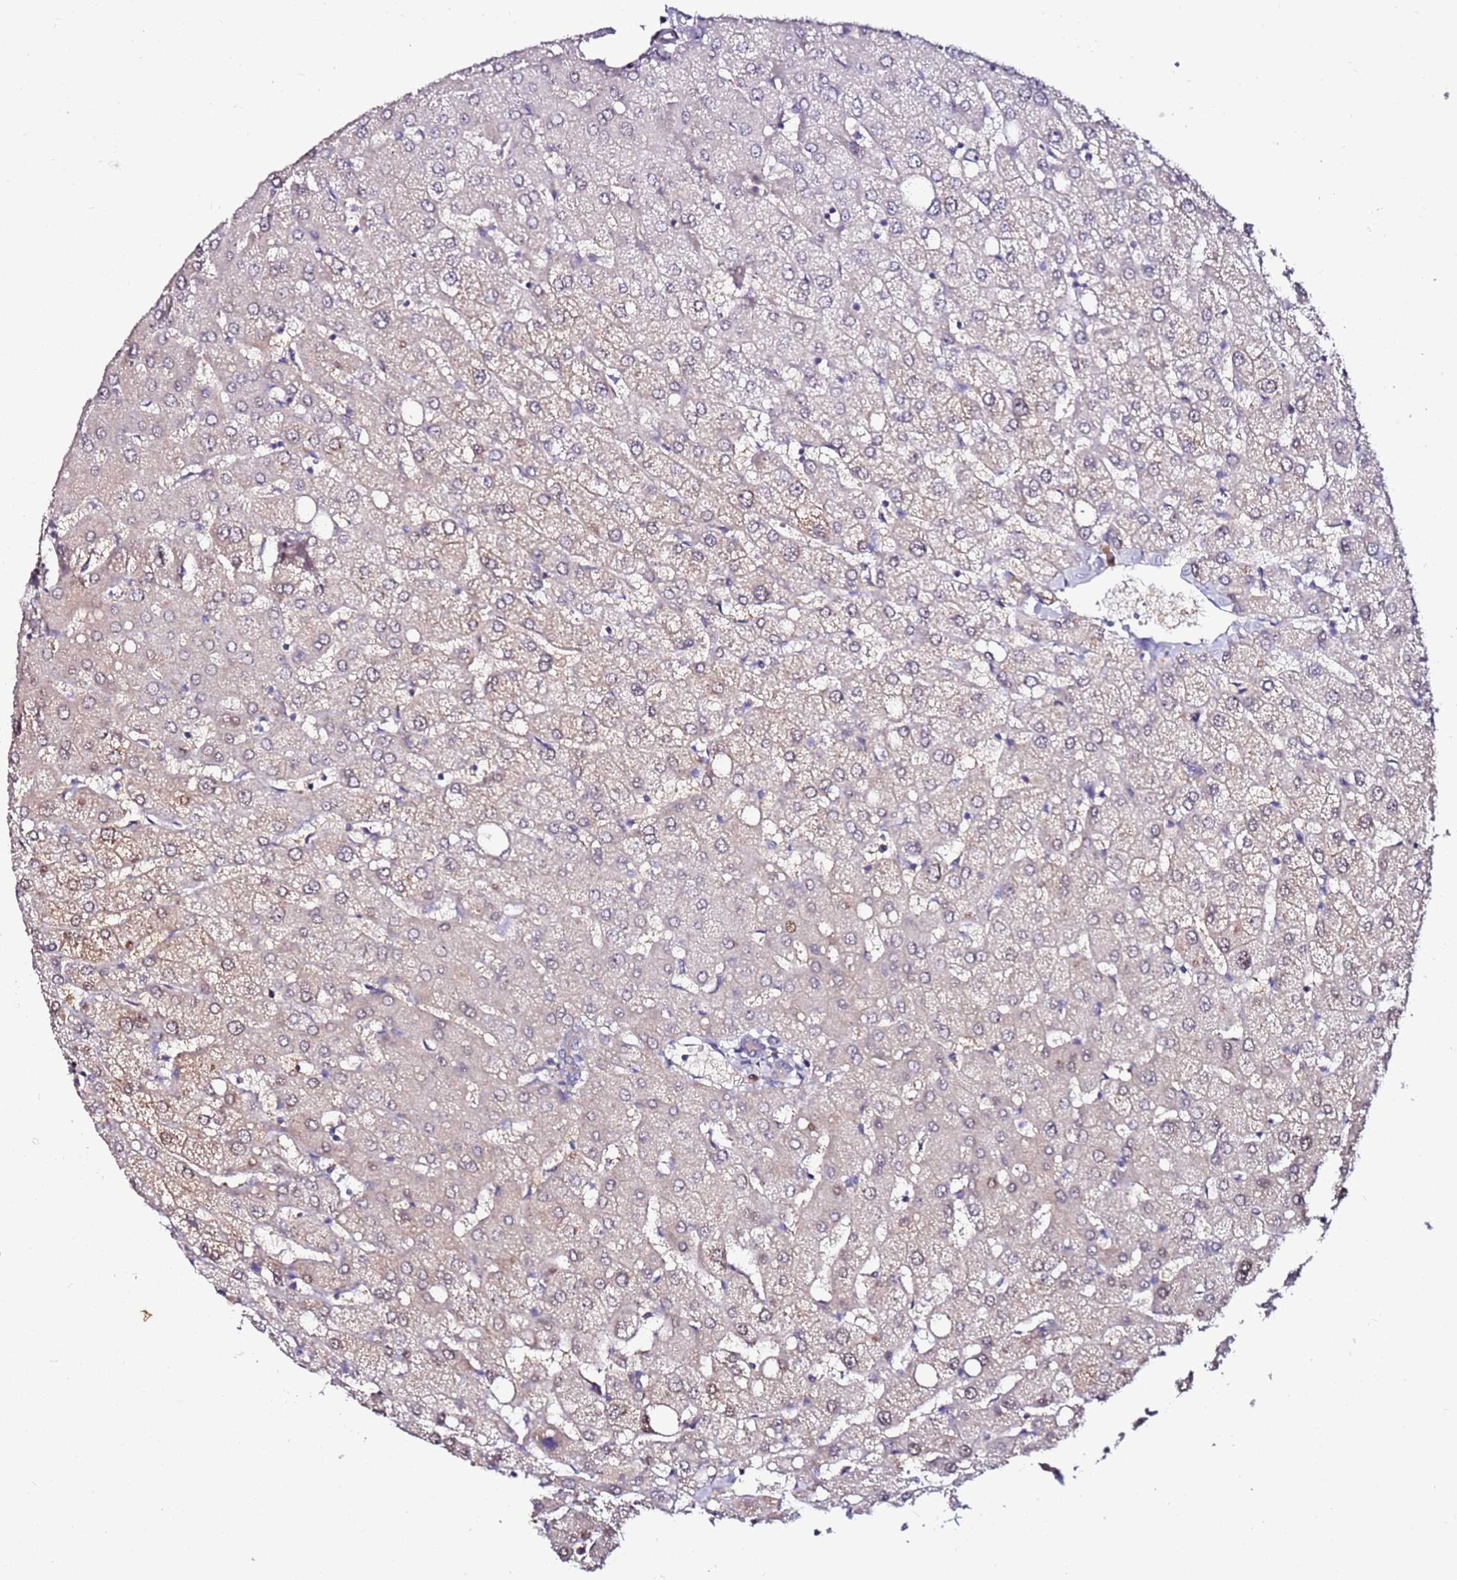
{"staining": {"intensity": "negative", "quantity": "none", "location": "none"}, "tissue": "liver", "cell_type": "Cholangiocytes", "image_type": "normal", "snomed": [{"axis": "morphology", "description": "Normal tissue, NOS"}, {"axis": "topography", "description": "Liver"}], "caption": "This is an immunohistochemistry (IHC) photomicrograph of benign human liver. There is no staining in cholangiocytes.", "gene": "SRRM5", "patient": {"sex": "female", "age": 54}}